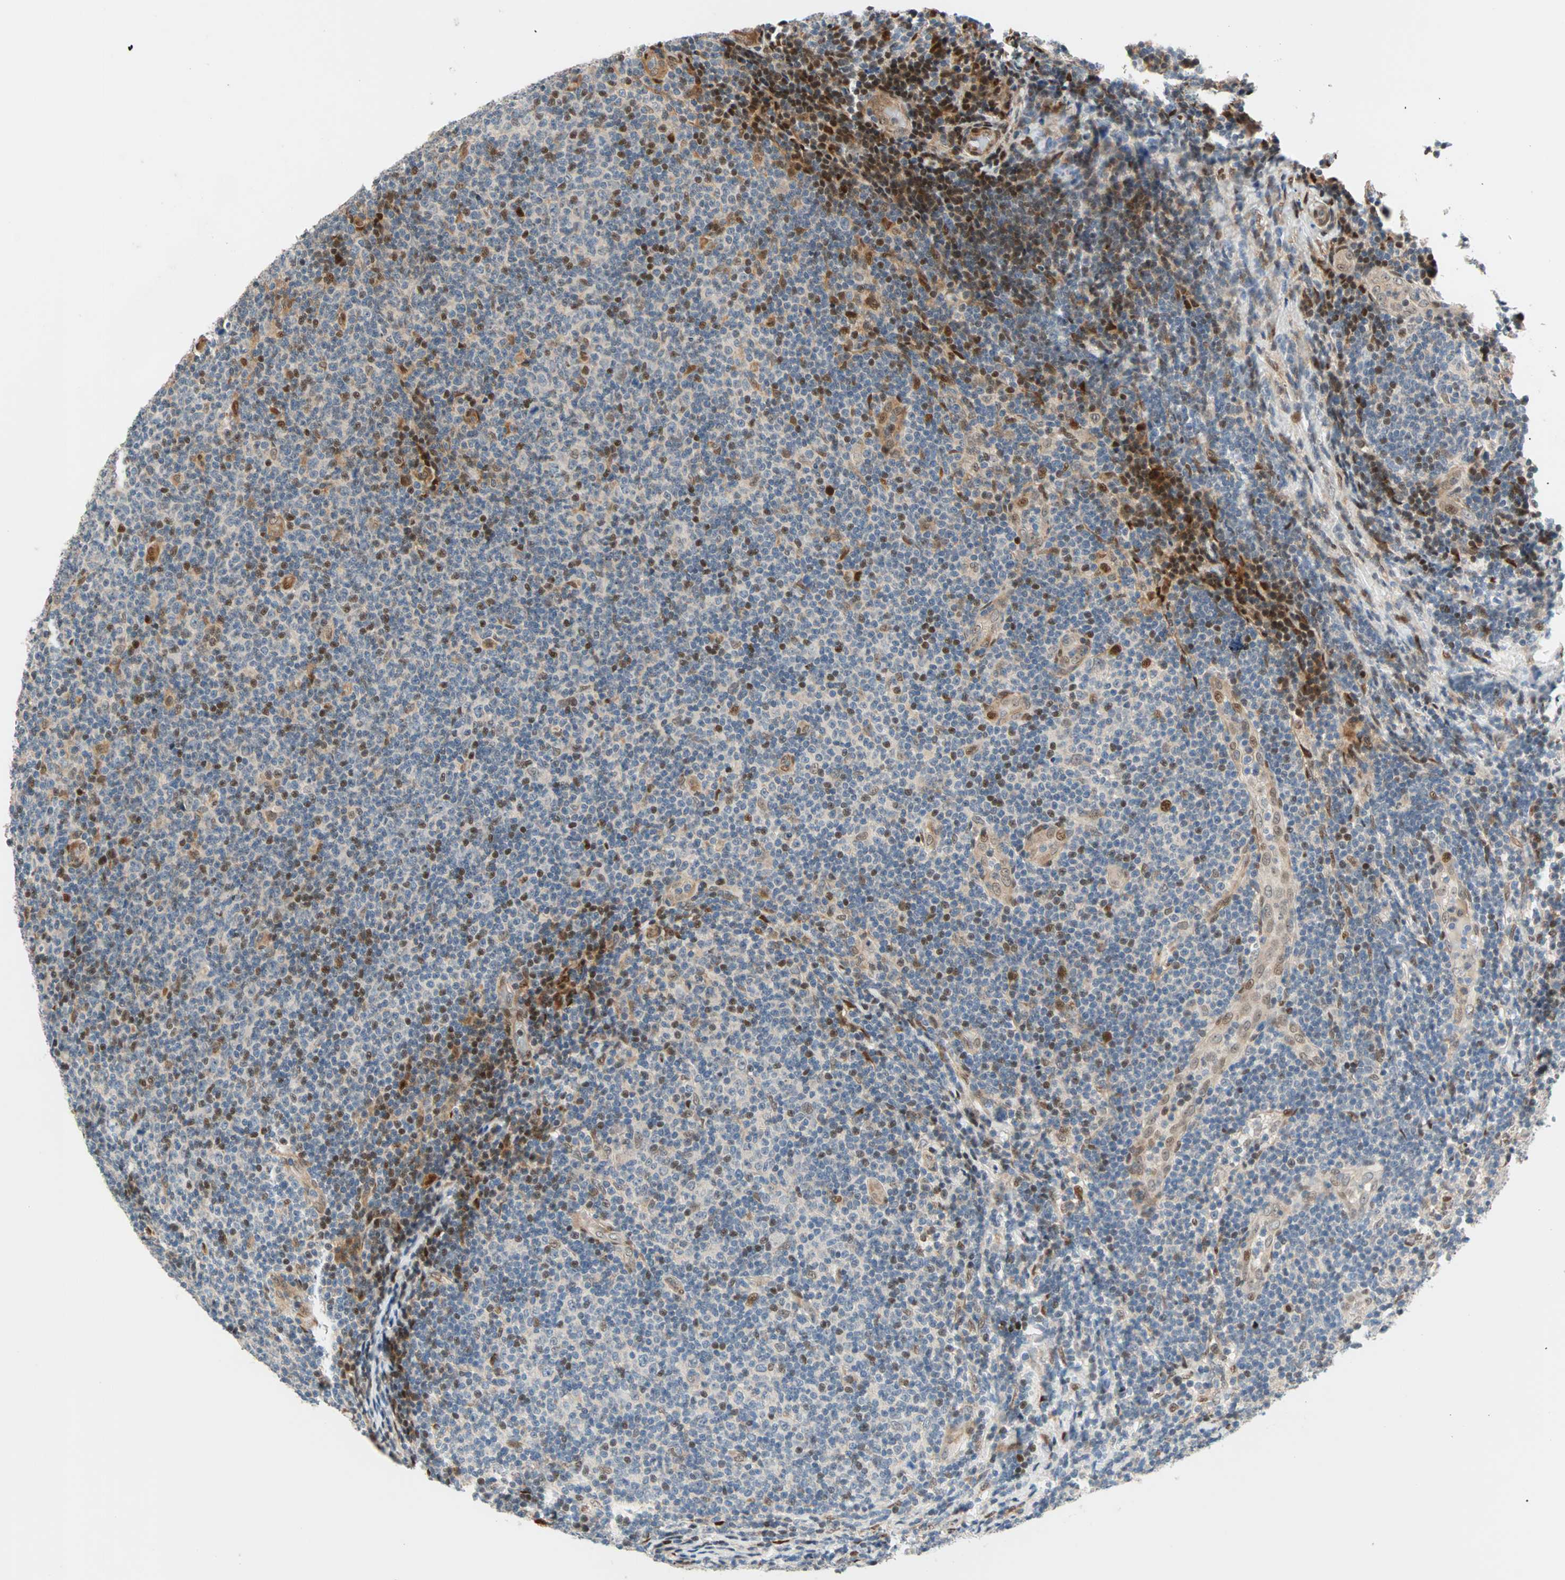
{"staining": {"intensity": "moderate", "quantity": "<25%", "location": "cytoplasmic/membranous,nuclear"}, "tissue": "lymphoma", "cell_type": "Tumor cells", "image_type": "cancer", "snomed": [{"axis": "morphology", "description": "Malignant lymphoma, non-Hodgkin's type, Low grade"}, {"axis": "topography", "description": "Lymph node"}], "caption": "Immunohistochemical staining of human lymphoma exhibits low levels of moderate cytoplasmic/membranous and nuclear protein staining in approximately <25% of tumor cells.", "gene": "HECW1", "patient": {"sex": "male", "age": 83}}